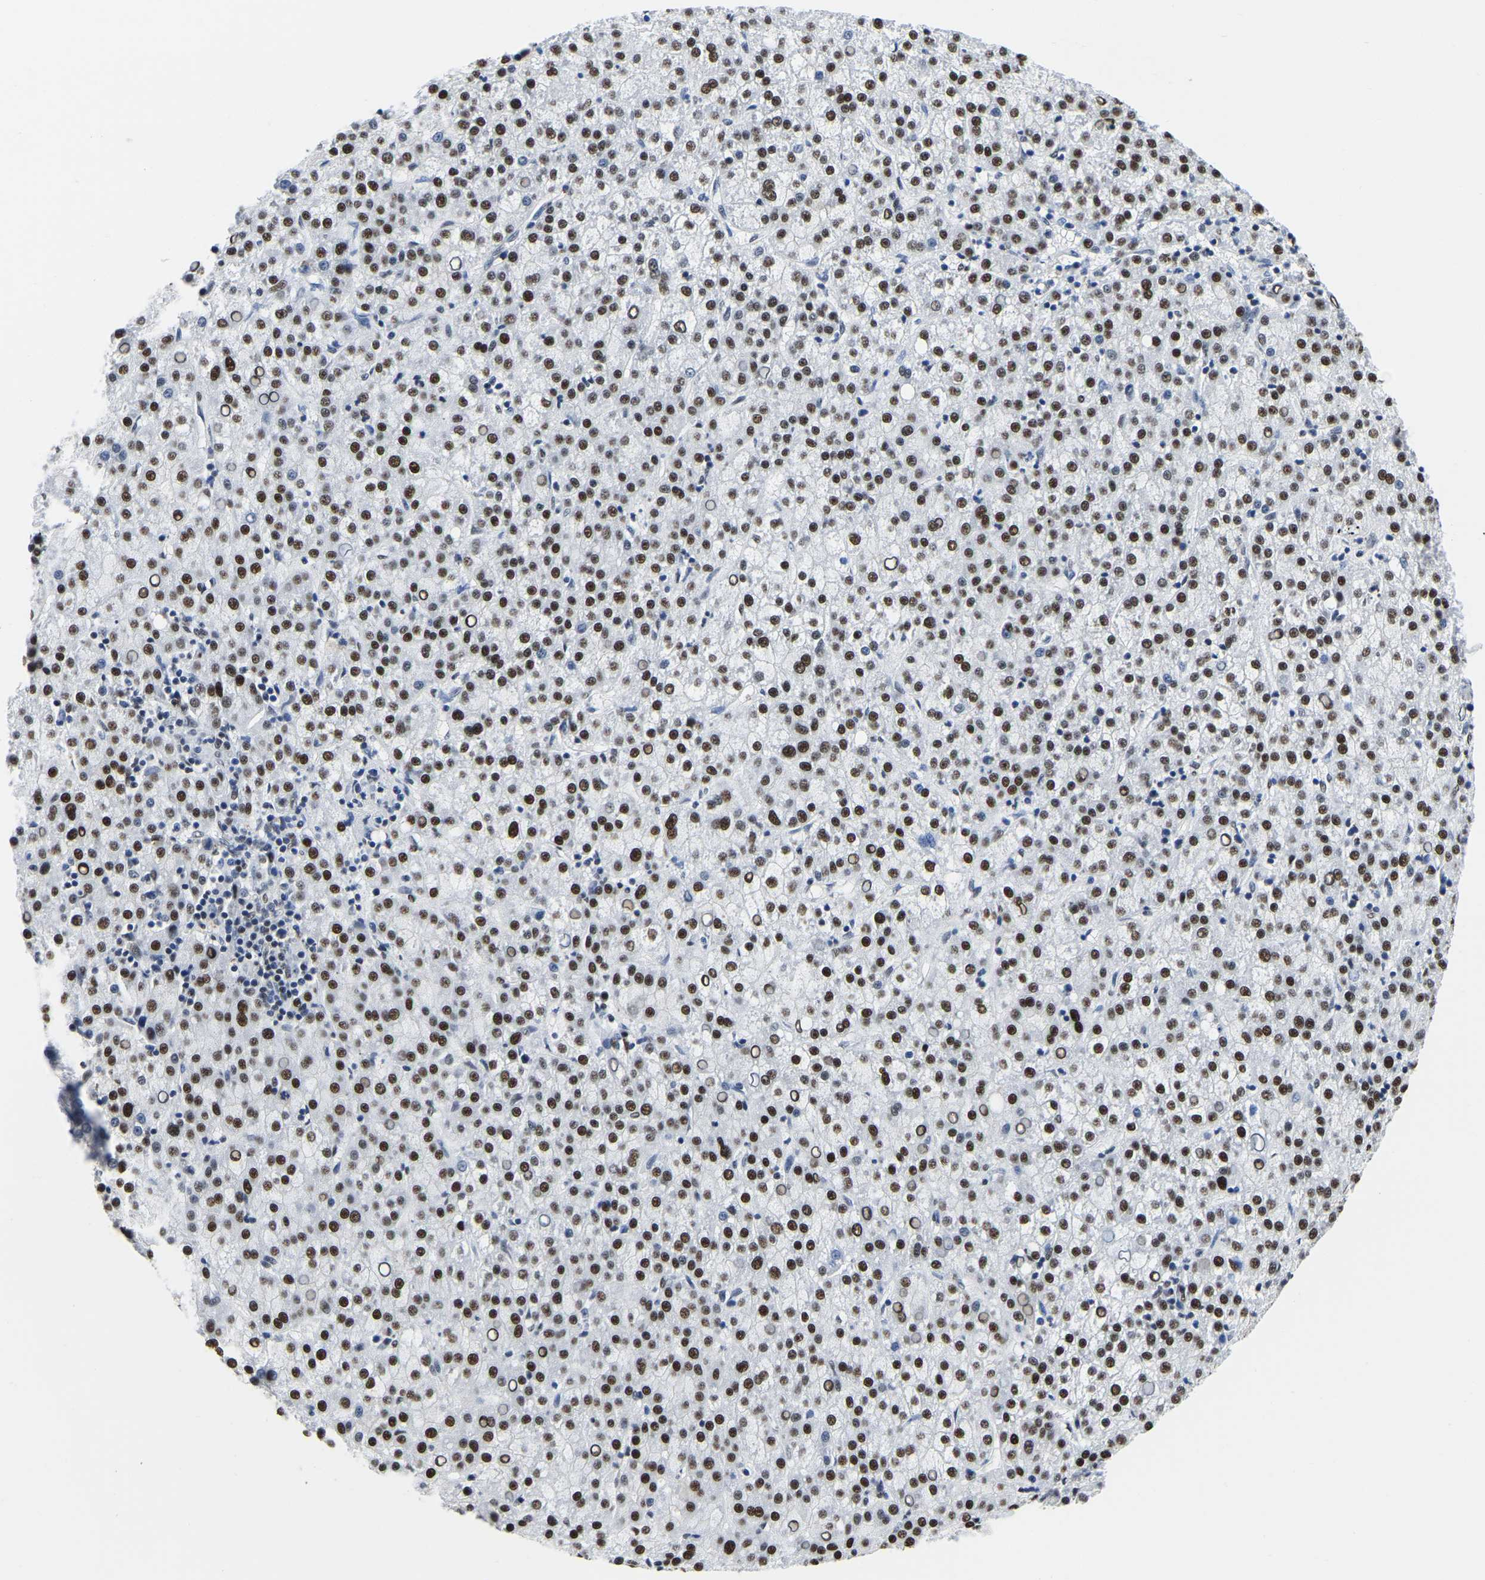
{"staining": {"intensity": "strong", "quantity": ">75%", "location": "nuclear"}, "tissue": "liver cancer", "cell_type": "Tumor cells", "image_type": "cancer", "snomed": [{"axis": "morphology", "description": "Carcinoma, Hepatocellular, NOS"}, {"axis": "topography", "description": "Liver"}], "caption": "Hepatocellular carcinoma (liver) stained with a brown dye displays strong nuclear positive positivity in approximately >75% of tumor cells.", "gene": "UBA1", "patient": {"sex": "female", "age": 58}}